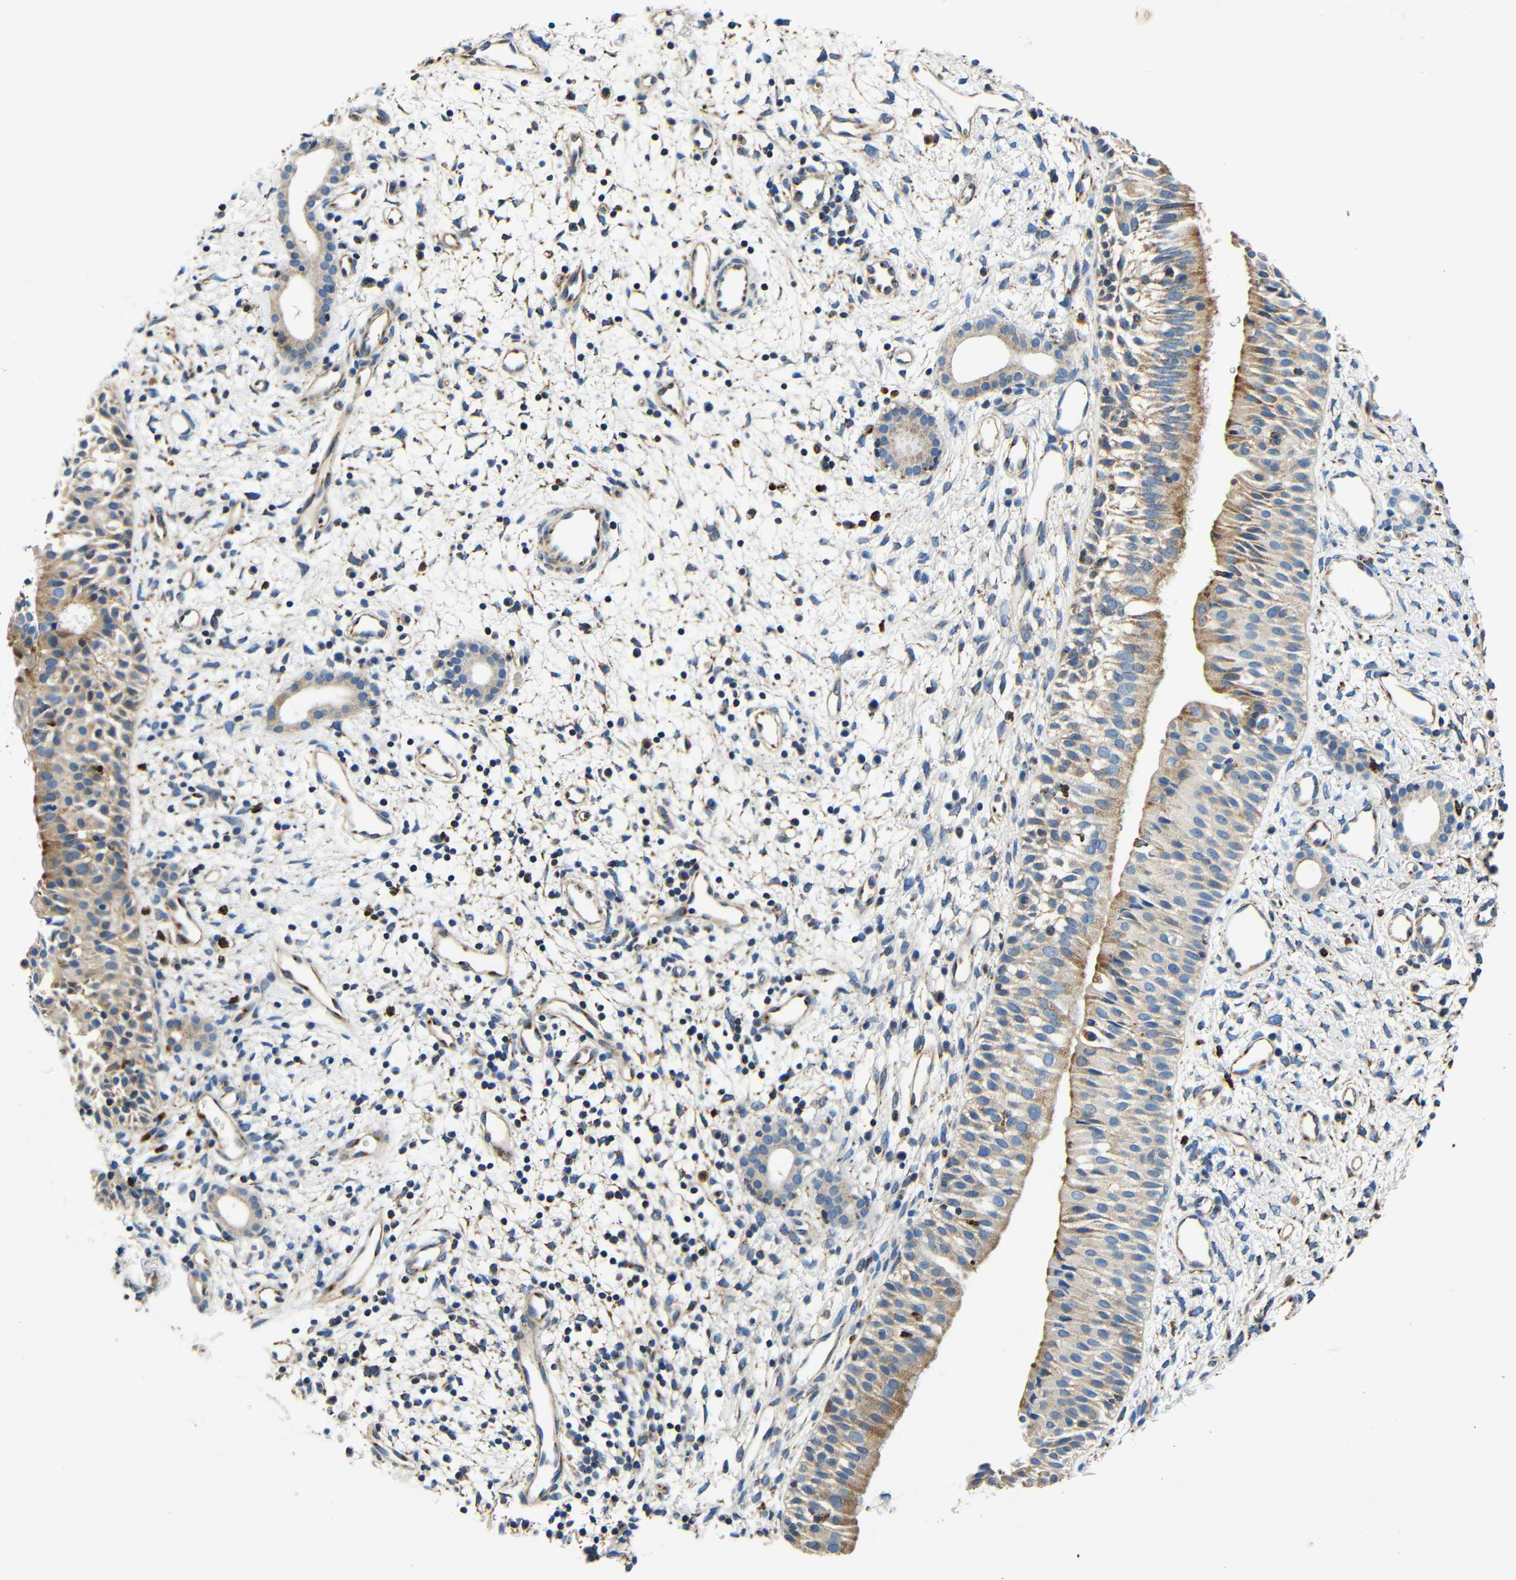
{"staining": {"intensity": "moderate", "quantity": "25%-75%", "location": "cytoplasmic/membranous"}, "tissue": "nasopharynx", "cell_type": "Respiratory epithelial cells", "image_type": "normal", "snomed": [{"axis": "morphology", "description": "Normal tissue, NOS"}, {"axis": "topography", "description": "Nasopharynx"}], "caption": "Immunohistochemistry (IHC) photomicrograph of unremarkable nasopharynx: human nasopharynx stained using immunohistochemistry exhibits medium levels of moderate protein expression localized specifically in the cytoplasmic/membranous of respiratory epithelial cells, appearing as a cytoplasmic/membranous brown color.", "gene": "GALNT18", "patient": {"sex": "male", "age": 22}}